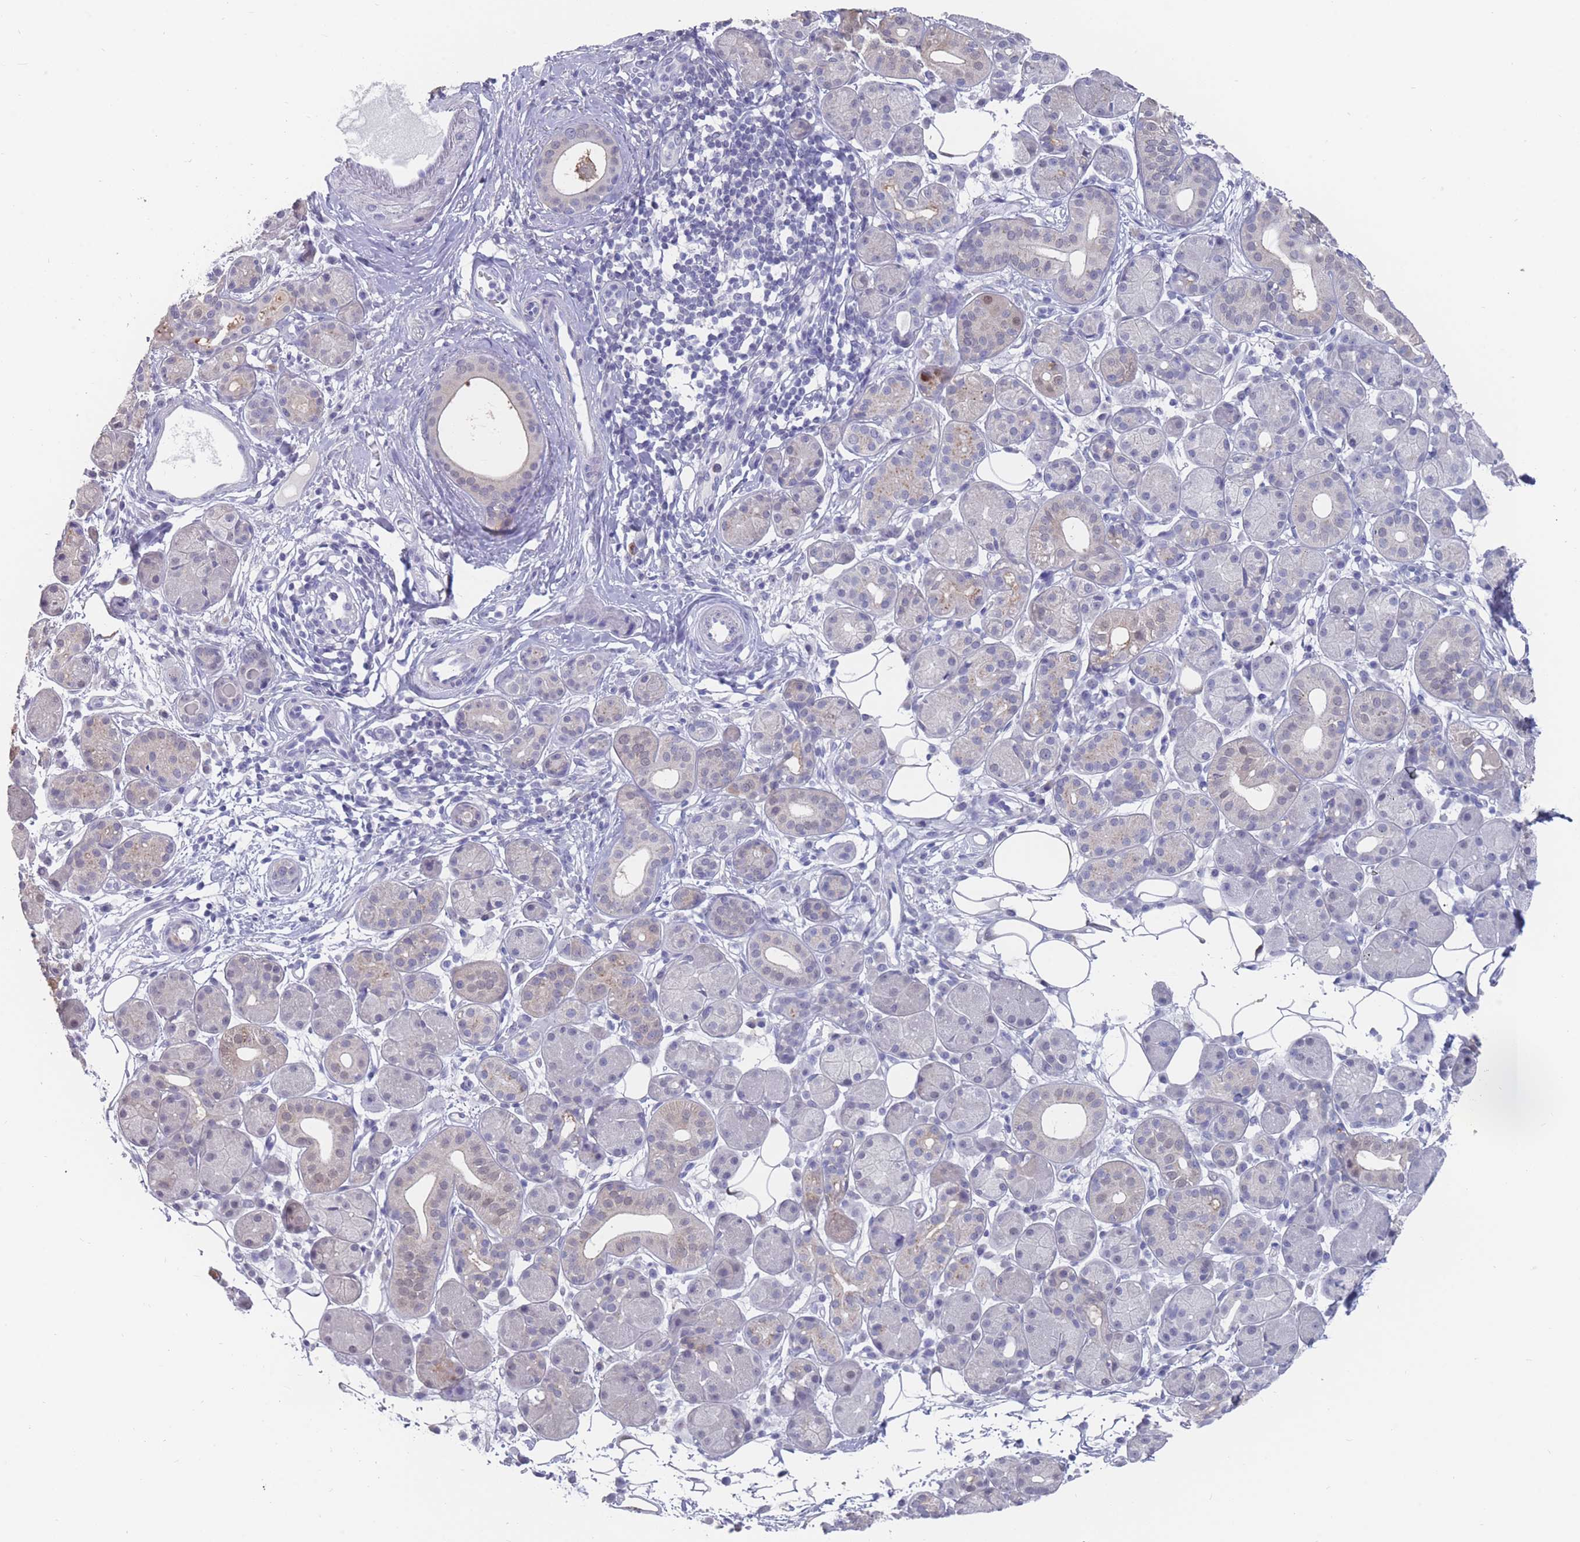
{"staining": {"intensity": "weak", "quantity": "<25%", "location": "cytoplasmic/membranous"}, "tissue": "salivary gland", "cell_type": "Glandular cells", "image_type": "normal", "snomed": [{"axis": "morphology", "description": "Squamous cell carcinoma, NOS"}, {"axis": "topography", "description": "Skin"}, {"axis": "topography", "description": "Head-Neck"}], "caption": "The photomicrograph shows no staining of glandular cells in benign salivary gland.", "gene": "CYP51A1", "patient": {"sex": "male", "age": 80}}